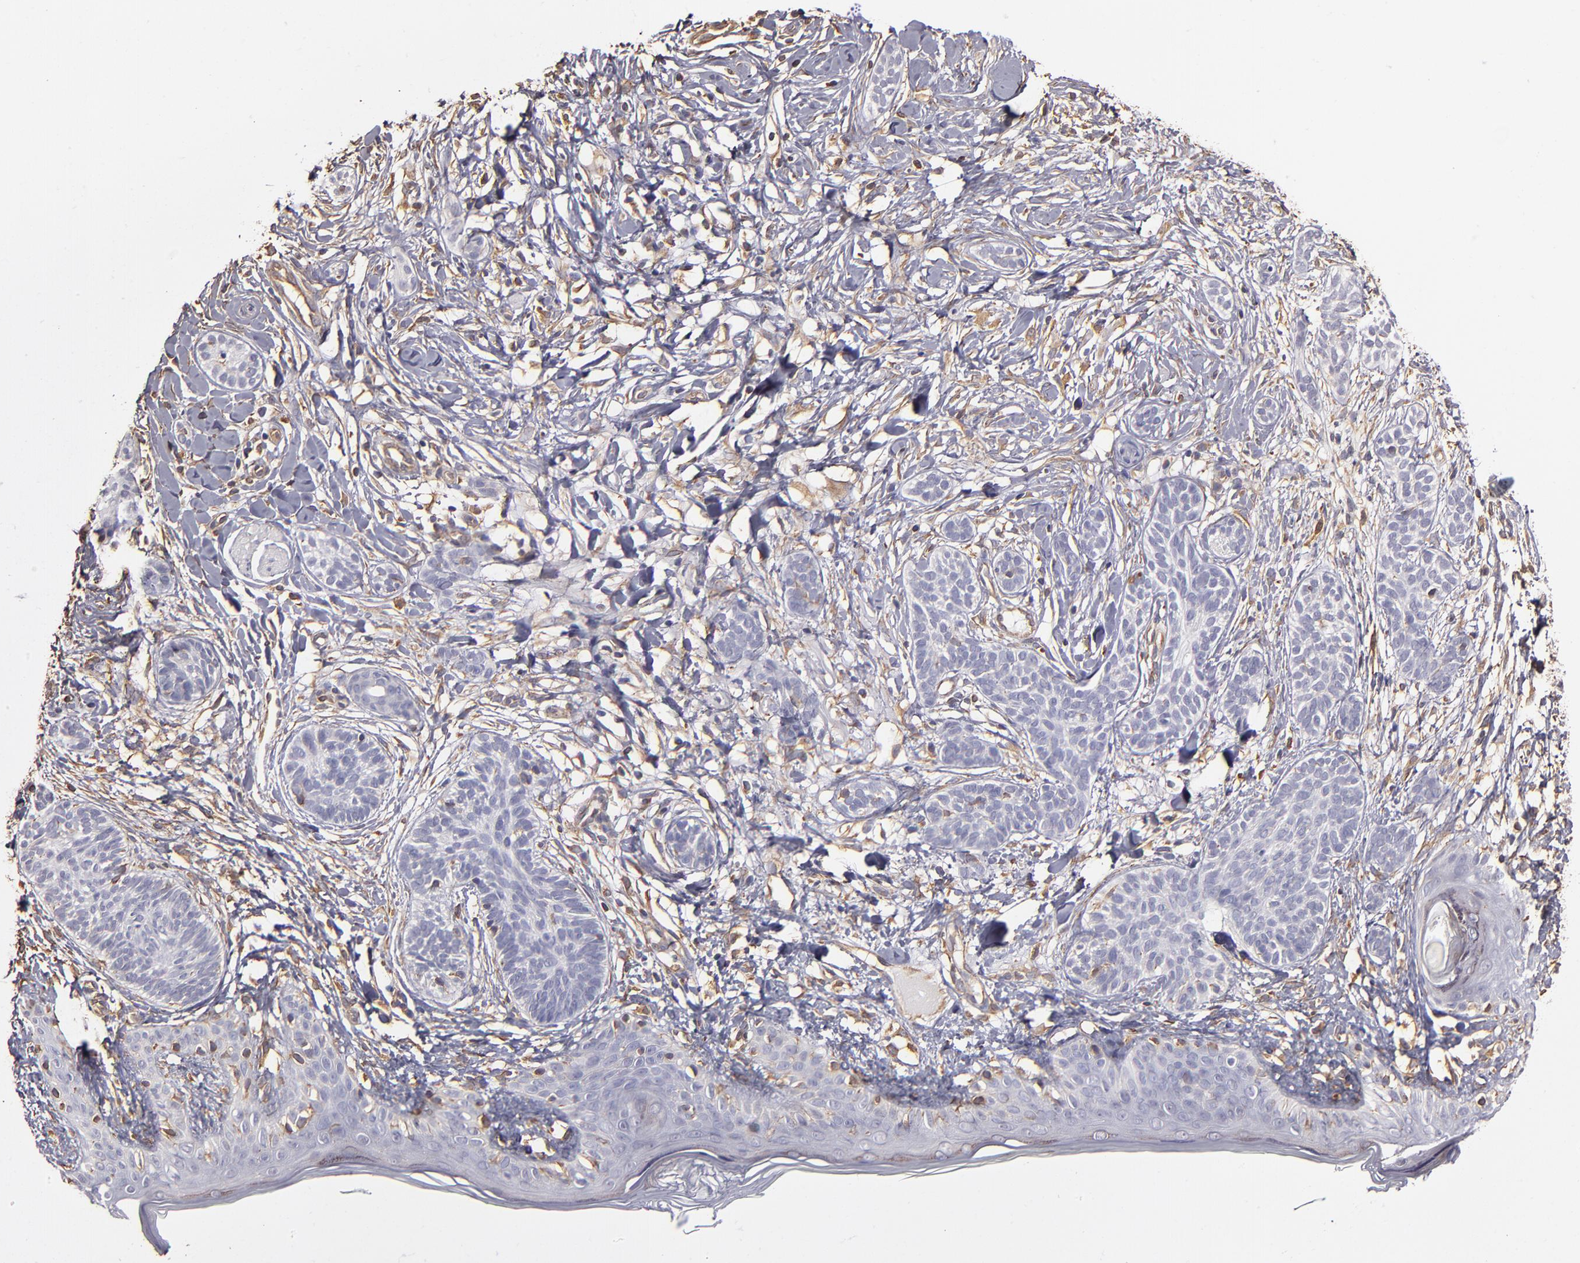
{"staining": {"intensity": "negative", "quantity": "none", "location": "none"}, "tissue": "skin cancer", "cell_type": "Tumor cells", "image_type": "cancer", "snomed": [{"axis": "morphology", "description": "Normal tissue, NOS"}, {"axis": "morphology", "description": "Basal cell carcinoma"}, {"axis": "topography", "description": "Skin"}], "caption": "Micrograph shows no protein staining in tumor cells of basal cell carcinoma (skin) tissue.", "gene": "ABCC1", "patient": {"sex": "male", "age": 63}}